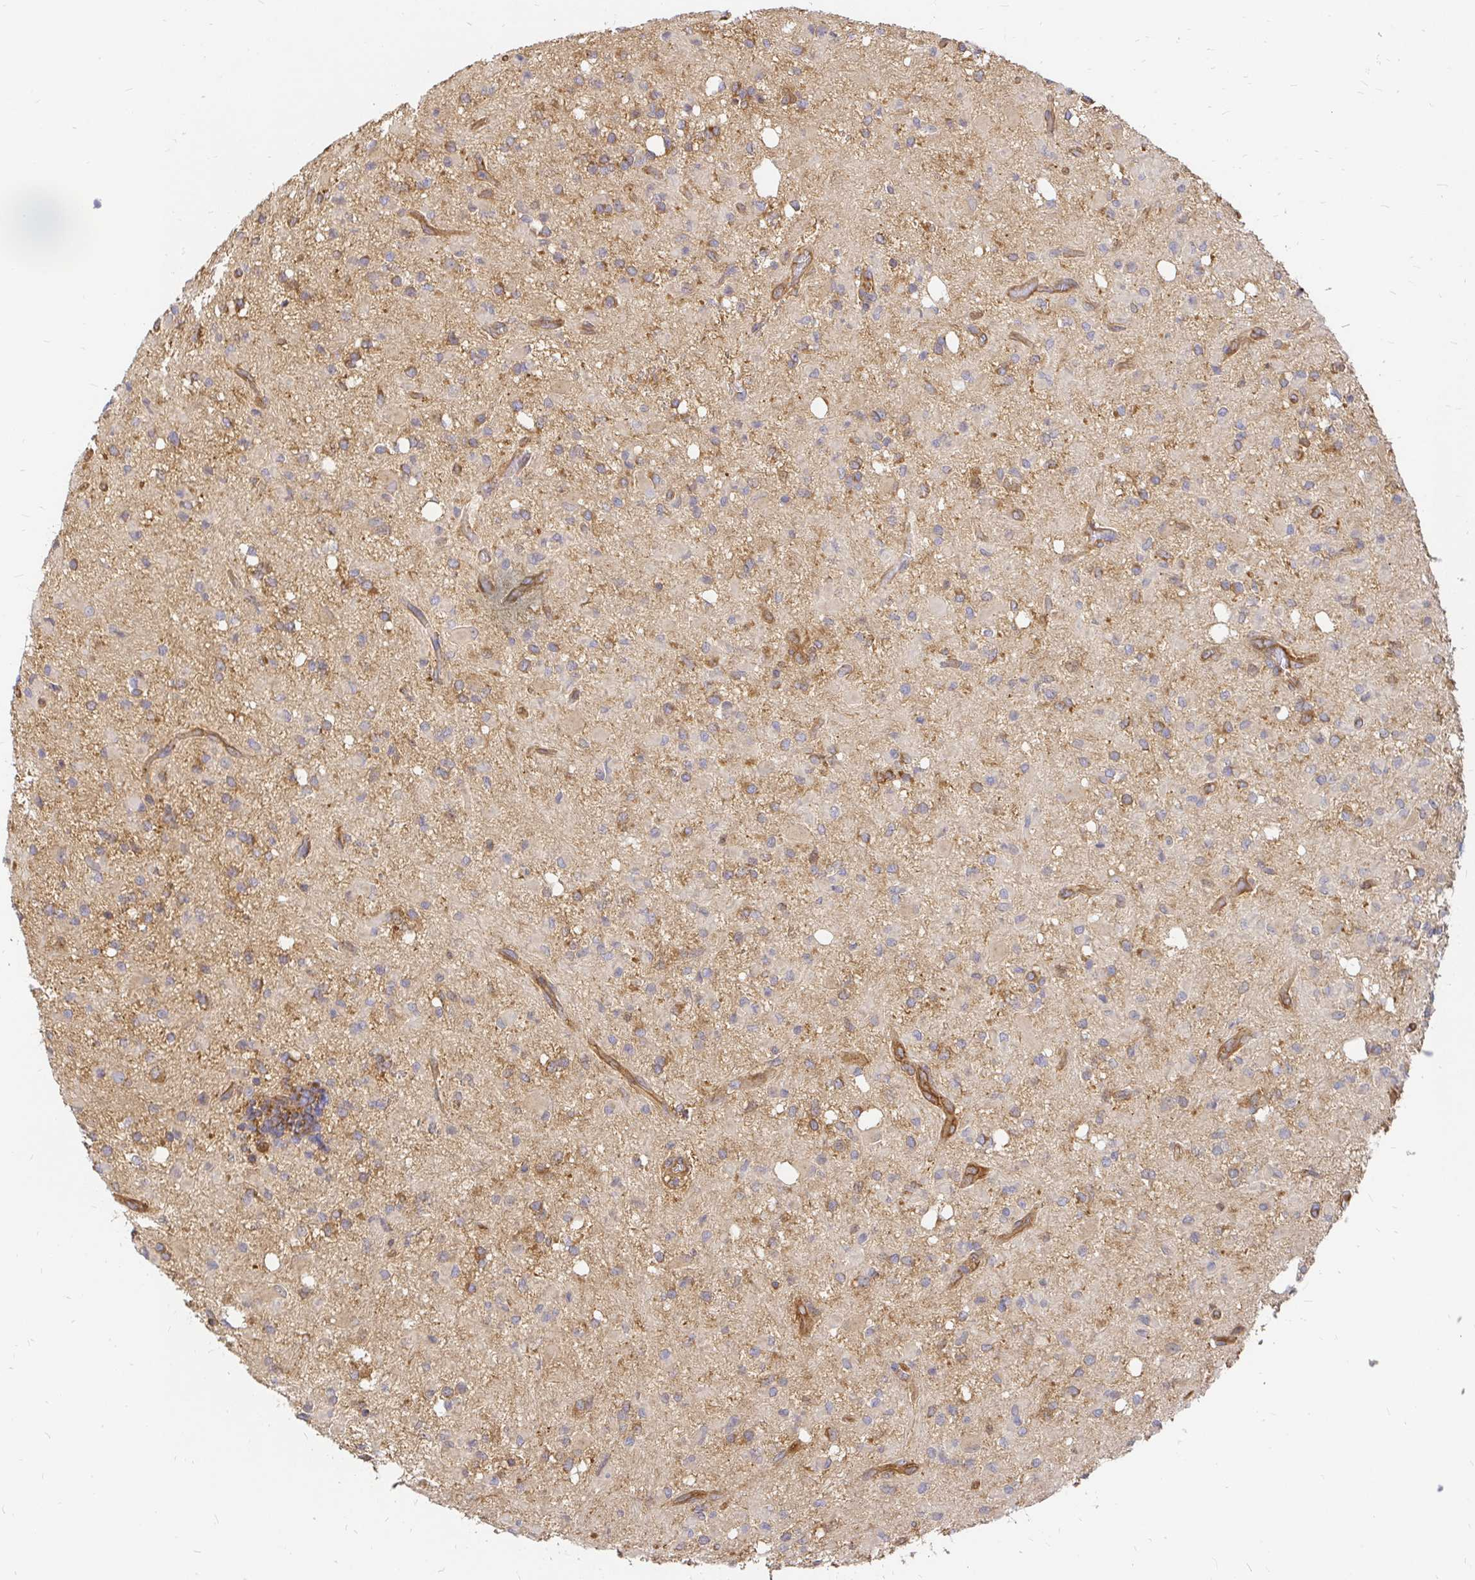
{"staining": {"intensity": "negative", "quantity": "none", "location": "none"}, "tissue": "glioma", "cell_type": "Tumor cells", "image_type": "cancer", "snomed": [{"axis": "morphology", "description": "Glioma, malignant, Low grade"}, {"axis": "topography", "description": "Brain"}], "caption": "A histopathology image of human glioma is negative for staining in tumor cells. (DAB immunohistochemistry with hematoxylin counter stain).", "gene": "KIF5B", "patient": {"sex": "female", "age": 33}}